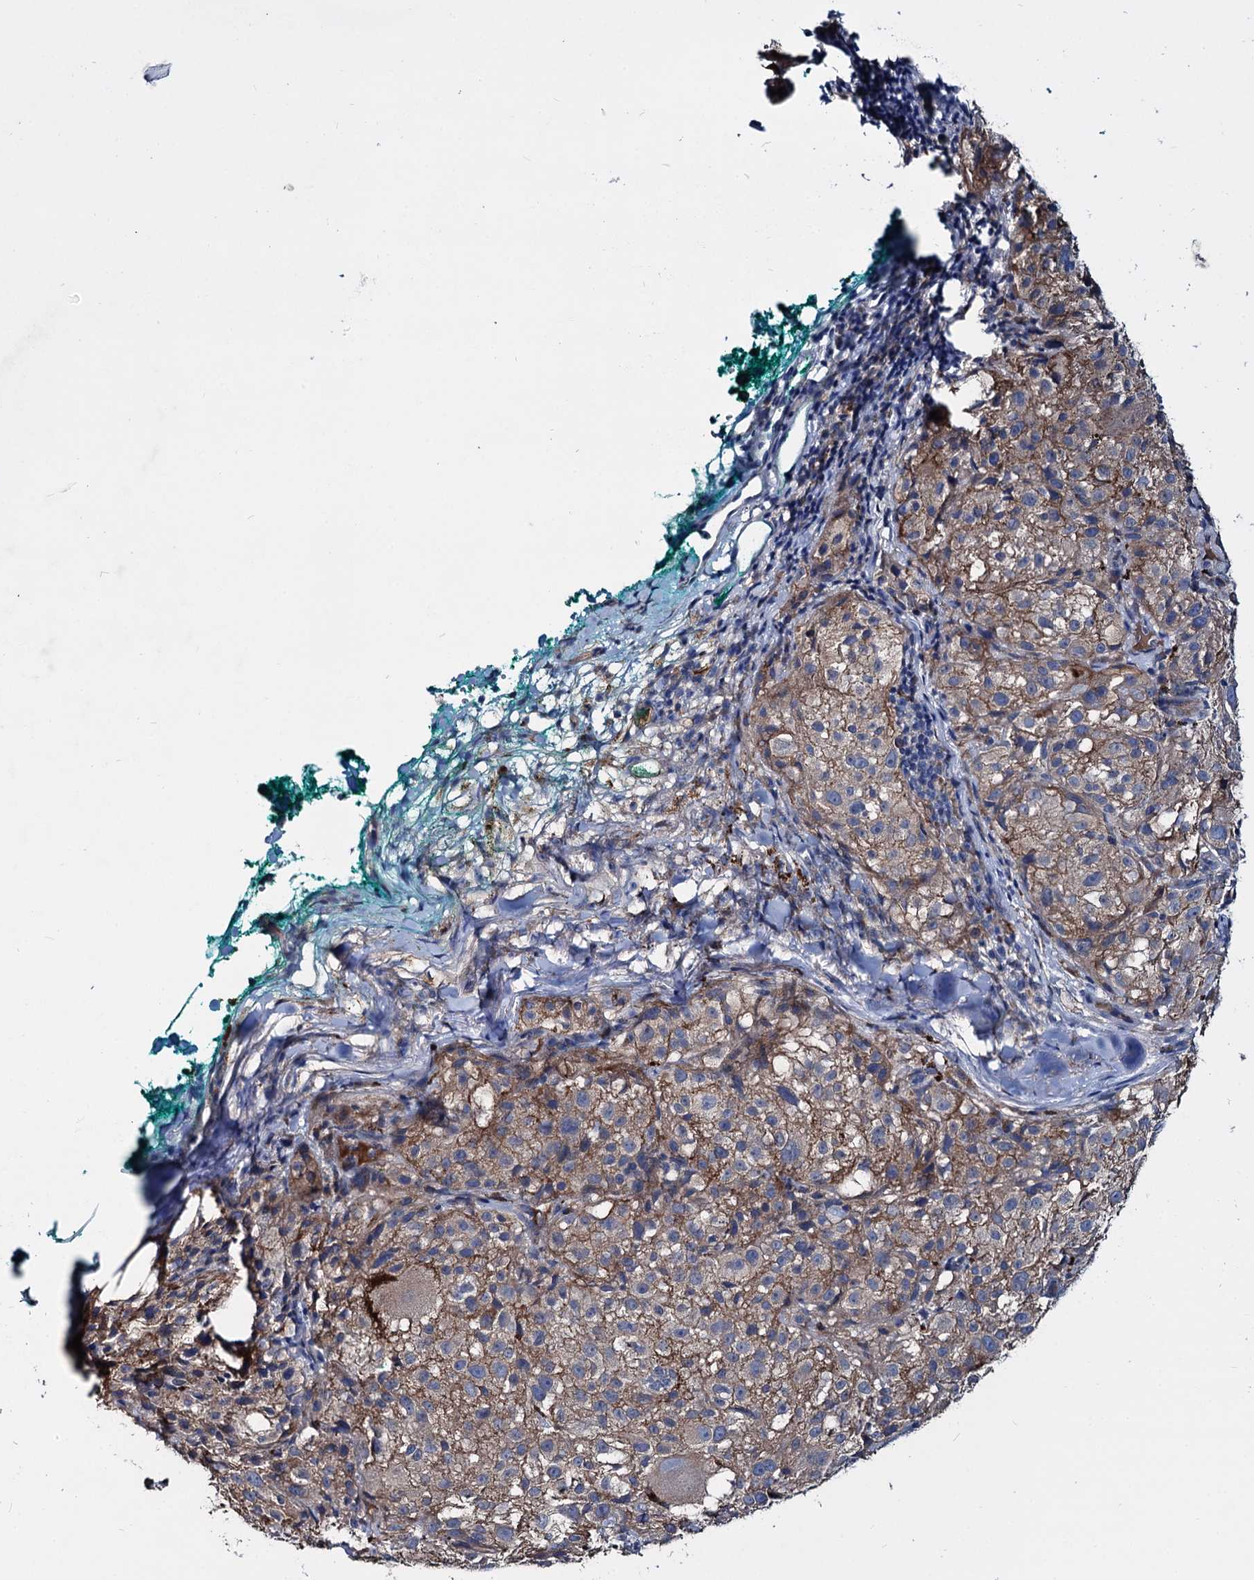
{"staining": {"intensity": "weak", "quantity": ">75%", "location": "cytoplasmic/membranous"}, "tissue": "melanoma", "cell_type": "Tumor cells", "image_type": "cancer", "snomed": [{"axis": "morphology", "description": "Necrosis, NOS"}, {"axis": "morphology", "description": "Malignant melanoma, NOS"}, {"axis": "topography", "description": "Skin"}], "caption": "A micrograph of malignant melanoma stained for a protein displays weak cytoplasmic/membranous brown staining in tumor cells. The staining was performed using DAB (3,3'-diaminobenzidine) to visualize the protein expression in brown, while the nuclei were stained in blue with hematoxylin (Magnification: 20x).", "gene": "ACY3", "patient": {"sex": "female", "age": 87}}